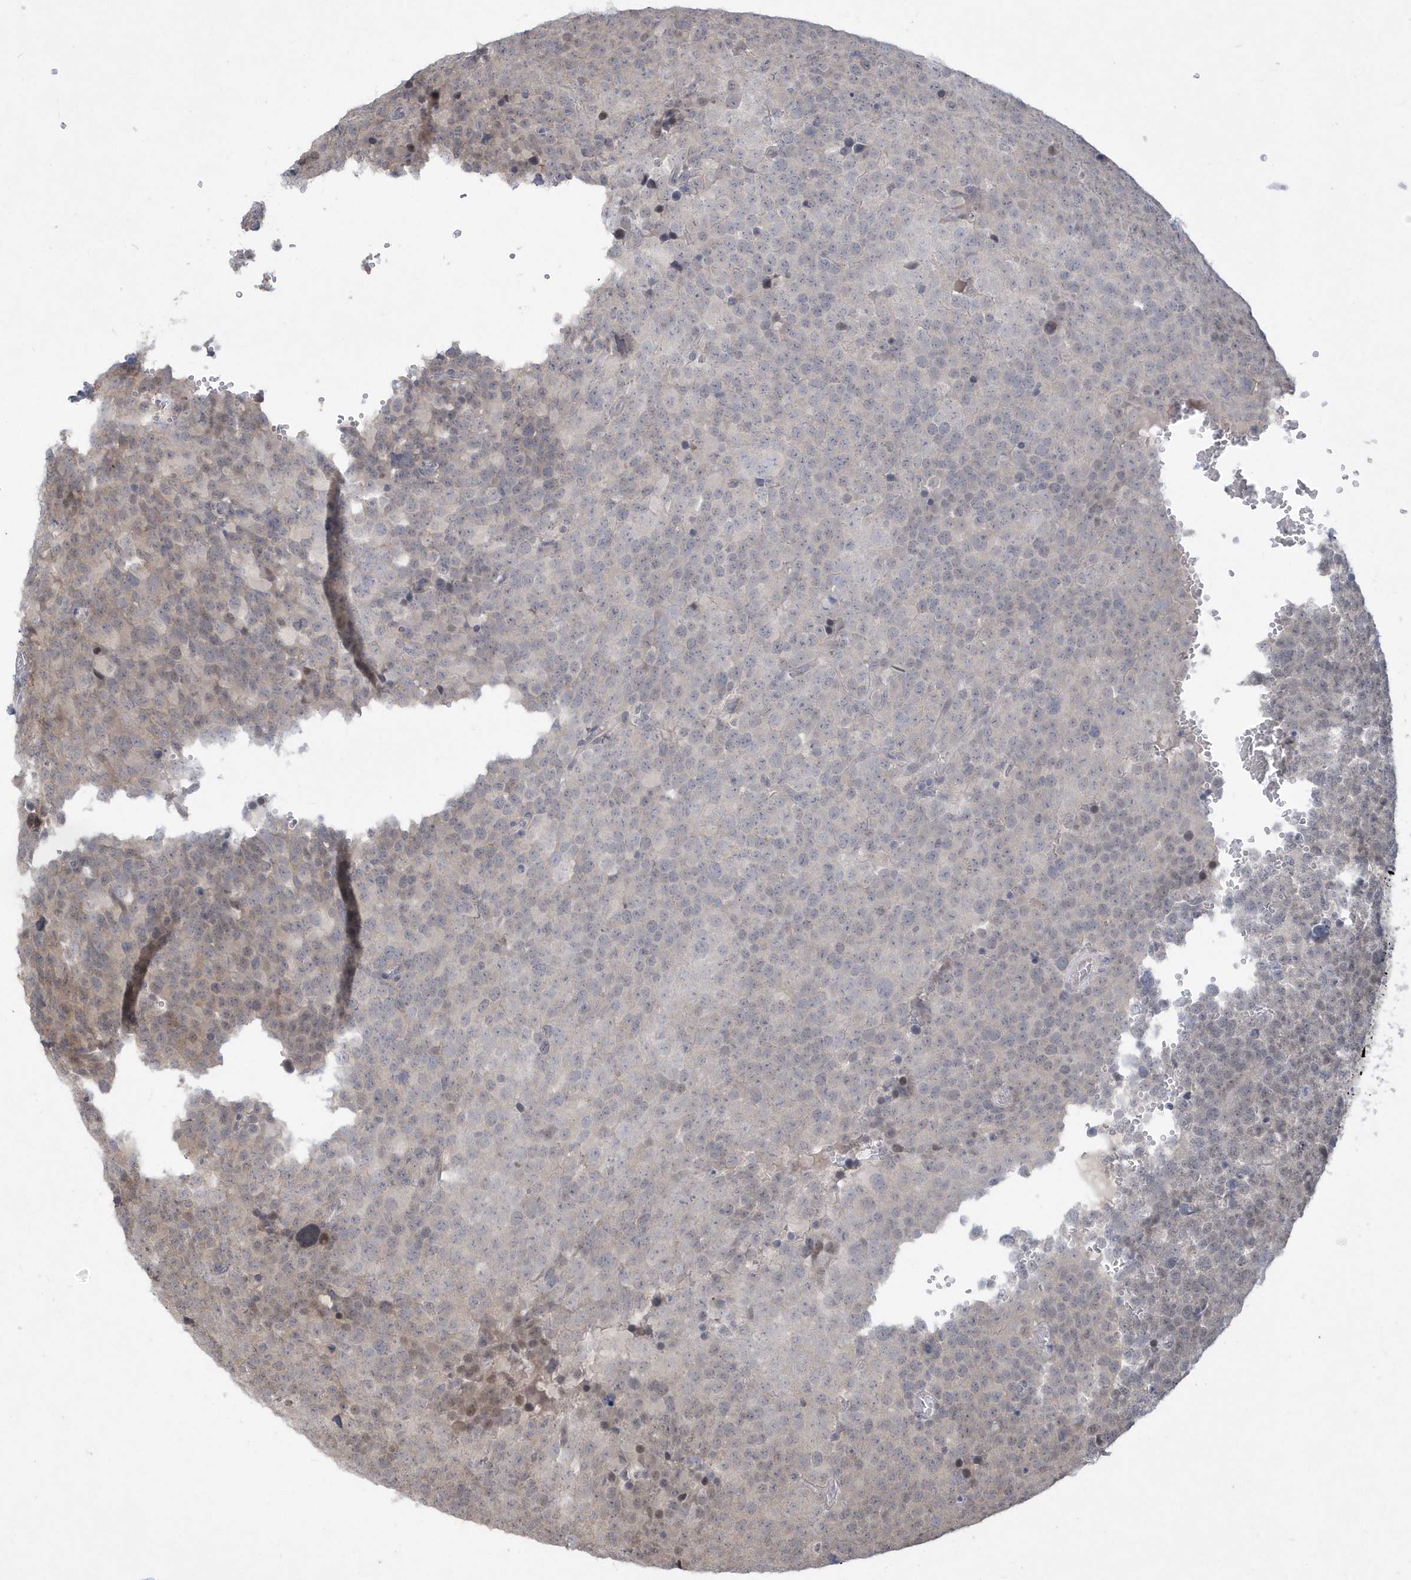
{"staining": {"intensity": "weak", "quantity": "<25%", "location": "nuclear"}, "tissue": "testis cancer", "cell_type": "Tumor cells", "image_type": "cancer", "snomed": [{"axis": "morphology", "description": "Seminoma, NOS"}, {"axis": "topography", "description": "Testis"}], "caption": "Immunohistochemistry (IHC) histopathology image of seminoma (testis) stained for a protein (brown), which demonstrates no expression in tumor cells. (DAB immunohistochemistry, high magnification).", "gene": "TSPEAR", "patient": {"sex": "male", "age": 71}}